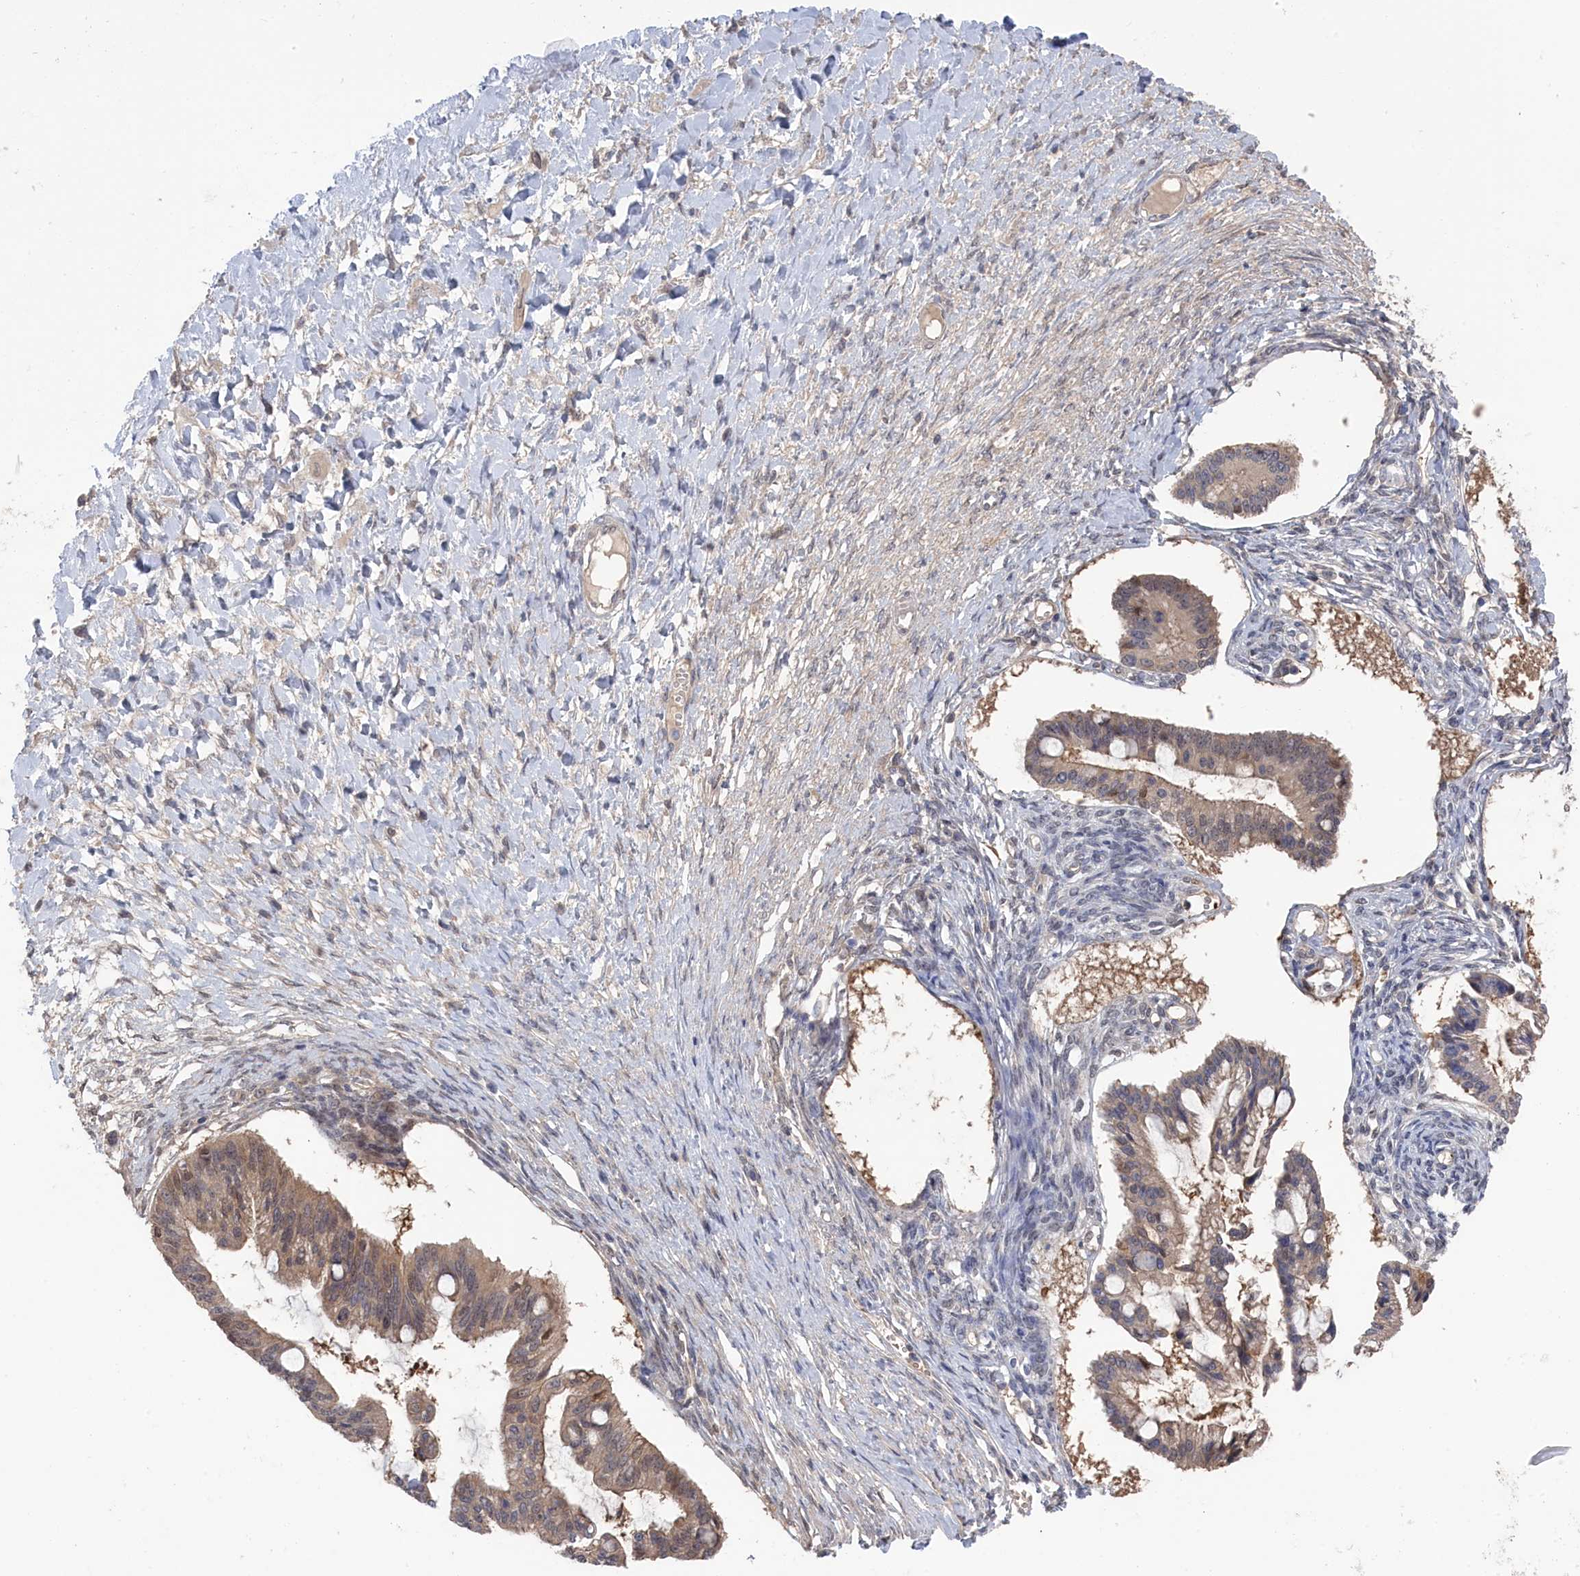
{"staining": {"intensity": "weak", "quantity": "25%-75%", "location": "cytoplasmic/membranous,nuclear"}, "tissue": "ovarian cancer", "cell_type": "Tumor cells", "image_type": "cancer", "snomed": [{"axis": "morphology", "description": "Cystadenocarcinoma, mucinous, NOS"}, {"axis": "topography", "description": "Ovary"}], "caption": "Ovarian cancer stained for a protein displays weak cytoplasmic/membranous and nuclear positivity in tumor cells.", "gene": "IRGQ", "patient": {"sex": "female", "age": 73}}